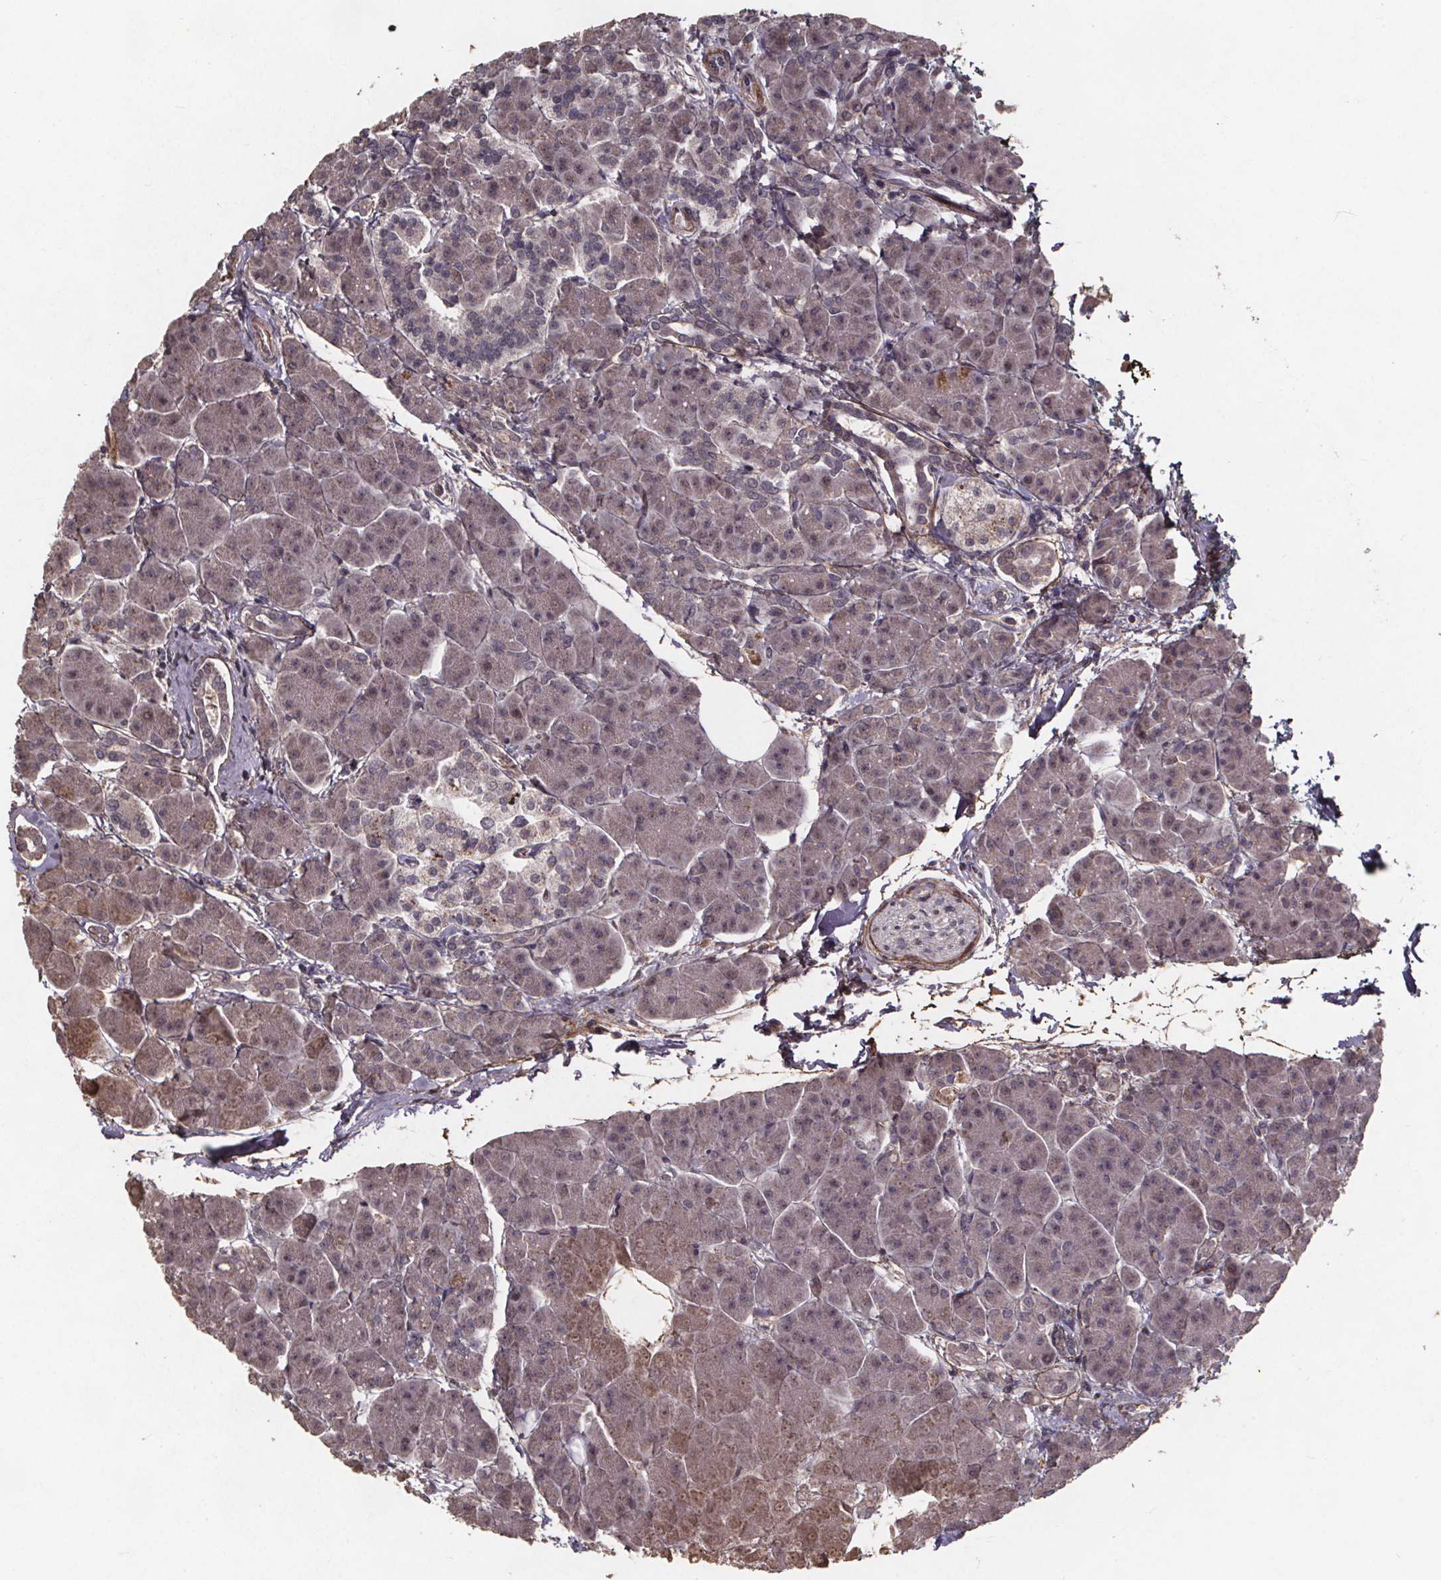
{"staining": {"intensity": "weak", "quantity": "25%-75%", "location": "cytoplasmic/membranous,nuclear"}, "tissue": "pancreas", "cell_type": "Exocrine glandular cells", "image_type": "normal", "snomed": [{"axis": "morphology", "description": "Normal tissue, NOS"}, {"axis": "topography", "description": "Adipose tissue"}, {"axis": "topography", "description": "Pancreas"}, {"axis": "topography", "description": "Peripheral nerve tissue"}], "caption": "Pancreas stained for a protein exhibits weak cytoplasmic/membranous,nuclear positivity in exocrine glandular cells. (IHC, brightfield microscopy, high magnification).", "gene": "GPX3", "patient": {"sex": "female", "age": 58}}